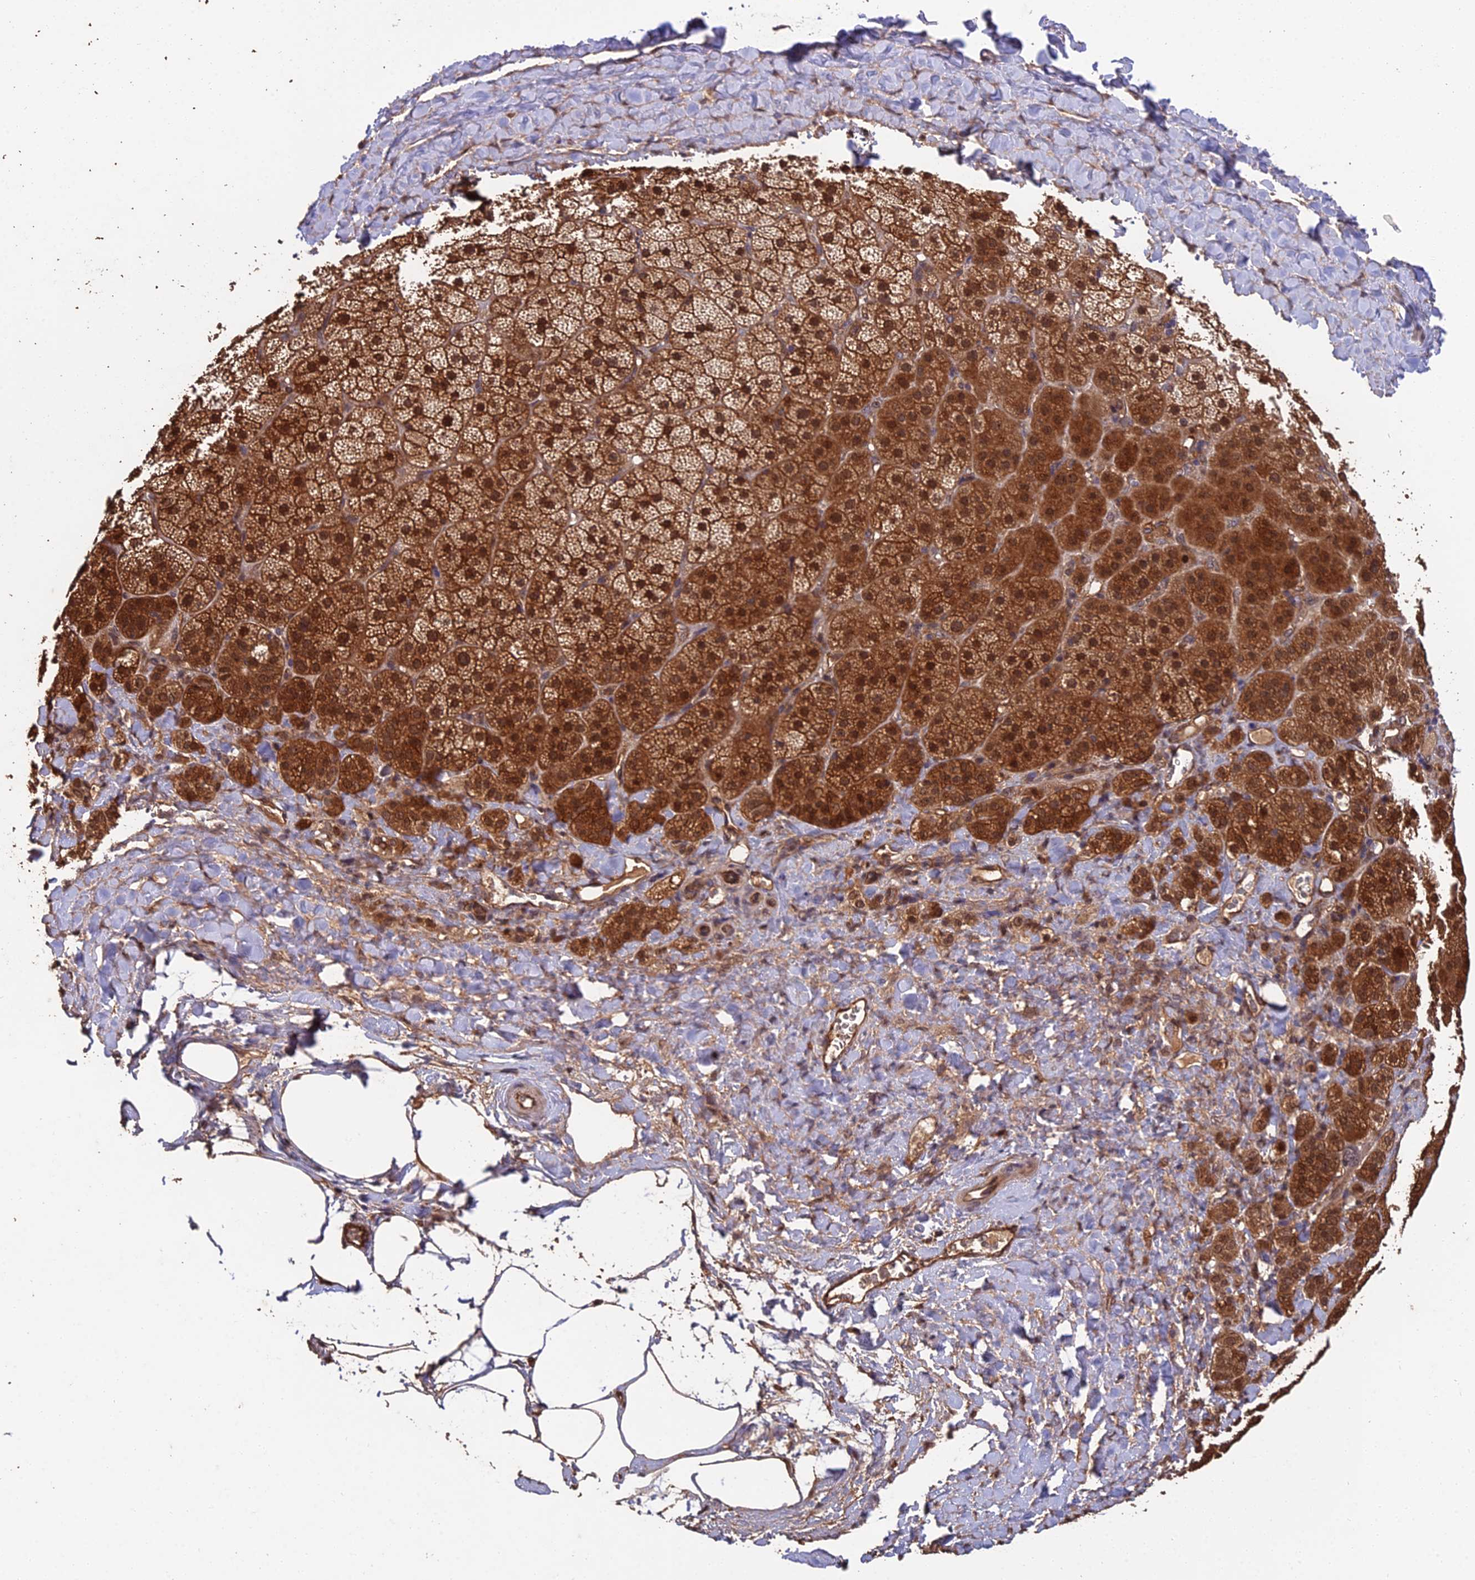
{"staining": {"intensity": "strong", "quantity": ">75%", "location": "cytoplasmic/membranous,nuclear"}, "tissue": "adrenal gland", "cell_type": "Glandular cells", "image_type": "normal", "snomed": [{"axis": "morphology", "description": "Normal tissue, NOS"}, {"axis": "topography", "description": "Adrenal gland"}], "caption": "Immunohistochemistry photomicrograph of benign adrenal gland: human adrenal gland stained using IHC exhibits high levels of strong protein expression localized specifically in the cytoplasmic/membranous,nuclear of glandular cells, appearing as a cytoplasmic/membranous,nuclear brown color.", "gene": "RALGAPA2", "patient": {"sex": "male", "age": 57}}